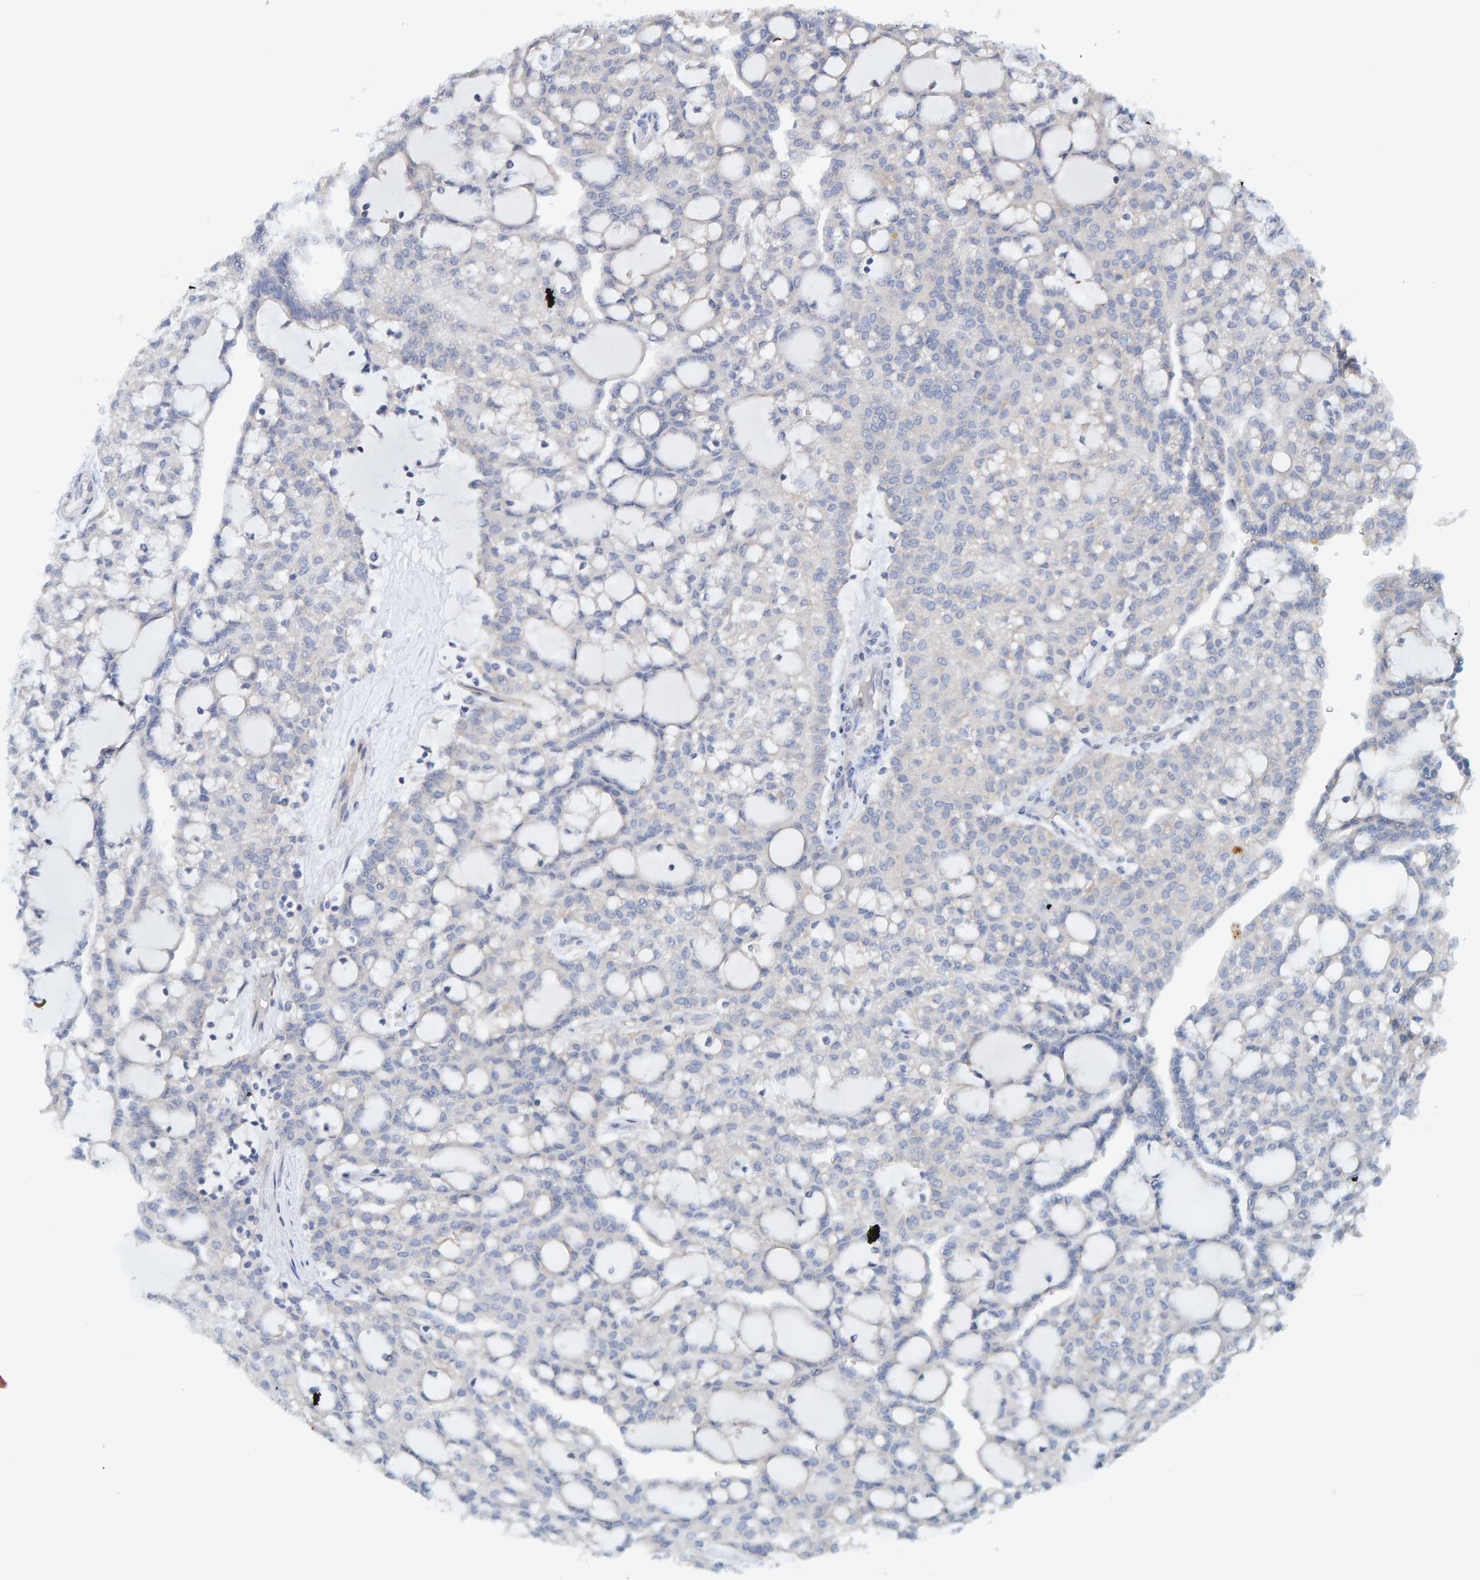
{"staining": {"intensity": "negative", "quantity": "none", "location": "none"}, "tissue": "renal cancer", "cell_type": "Tumor cells", "image_type": "cancer", "snomed": [{"axis": "morphology", "description": "Adenocarcinoma, NOS"}, {"axis": "topography", "description": "Kidney"}], "caption": "Tumor cells show no significant staining in adenocarcinoma (renal). The staining is performed using DAB (3,3'-diaminobenzidine) brown chromogen with nuclei counter-stained in using hematoxylin.", "gene": "RGP1", "patient": {"sex": "male", "age": 63}}